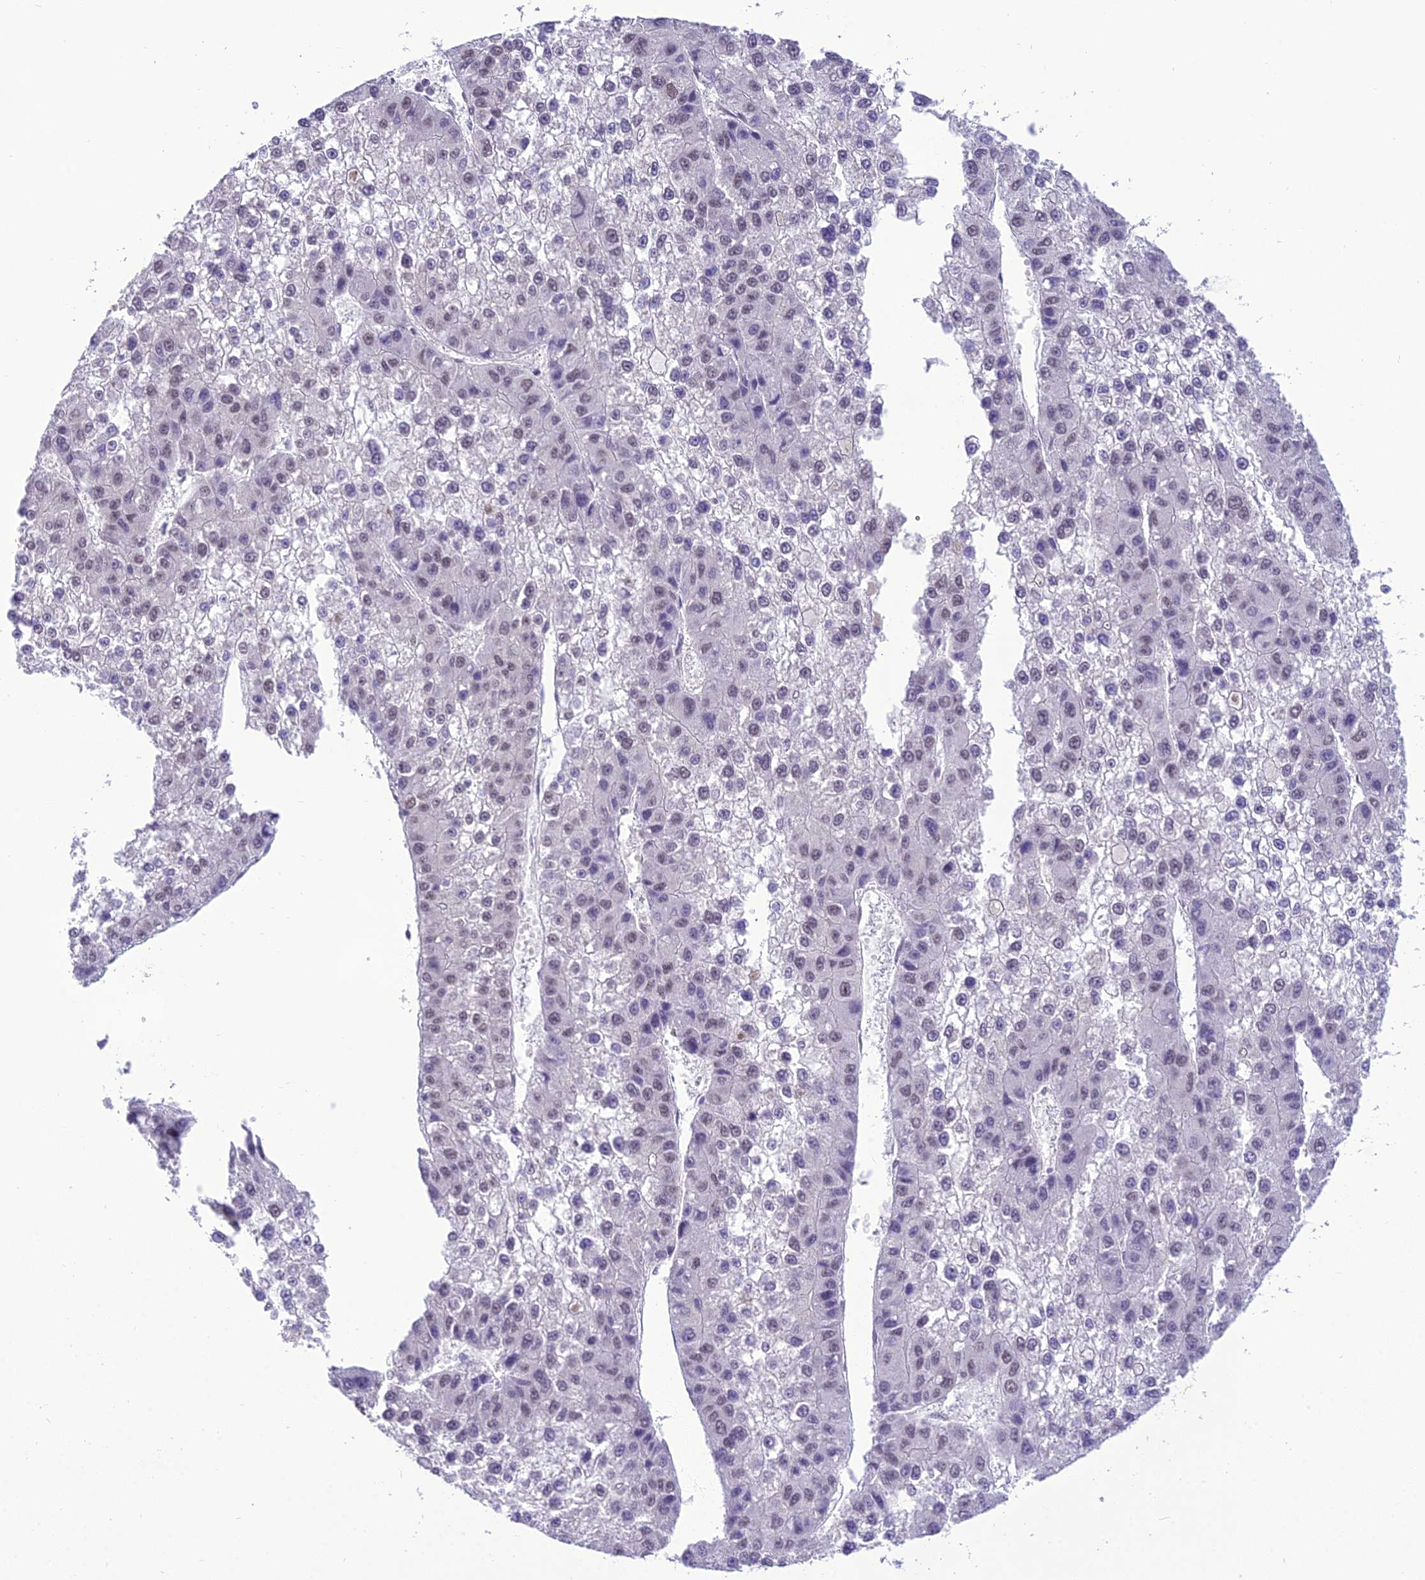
{"staining": {"intensity": "weak", "quantity": "<25%", "location": "nuclear"}, "tissue": "liver cancer", "cell_type": "Tumor cells", "image_type": "cancer", "snomed": [{"axis": "morphology", "description": "Carcinoma, Hepatocellular, NOS"}, {"axis": "topography", "description": "Liver"}], "caption": "DAB (3,3'-diaminobenzidine) immunohistochemical staining of liver hepatocellular carcinoma shows no significant positivity in tumor cells.", "gene": "SH3RF3", "patient": {"sex": "female", "age": 73}}